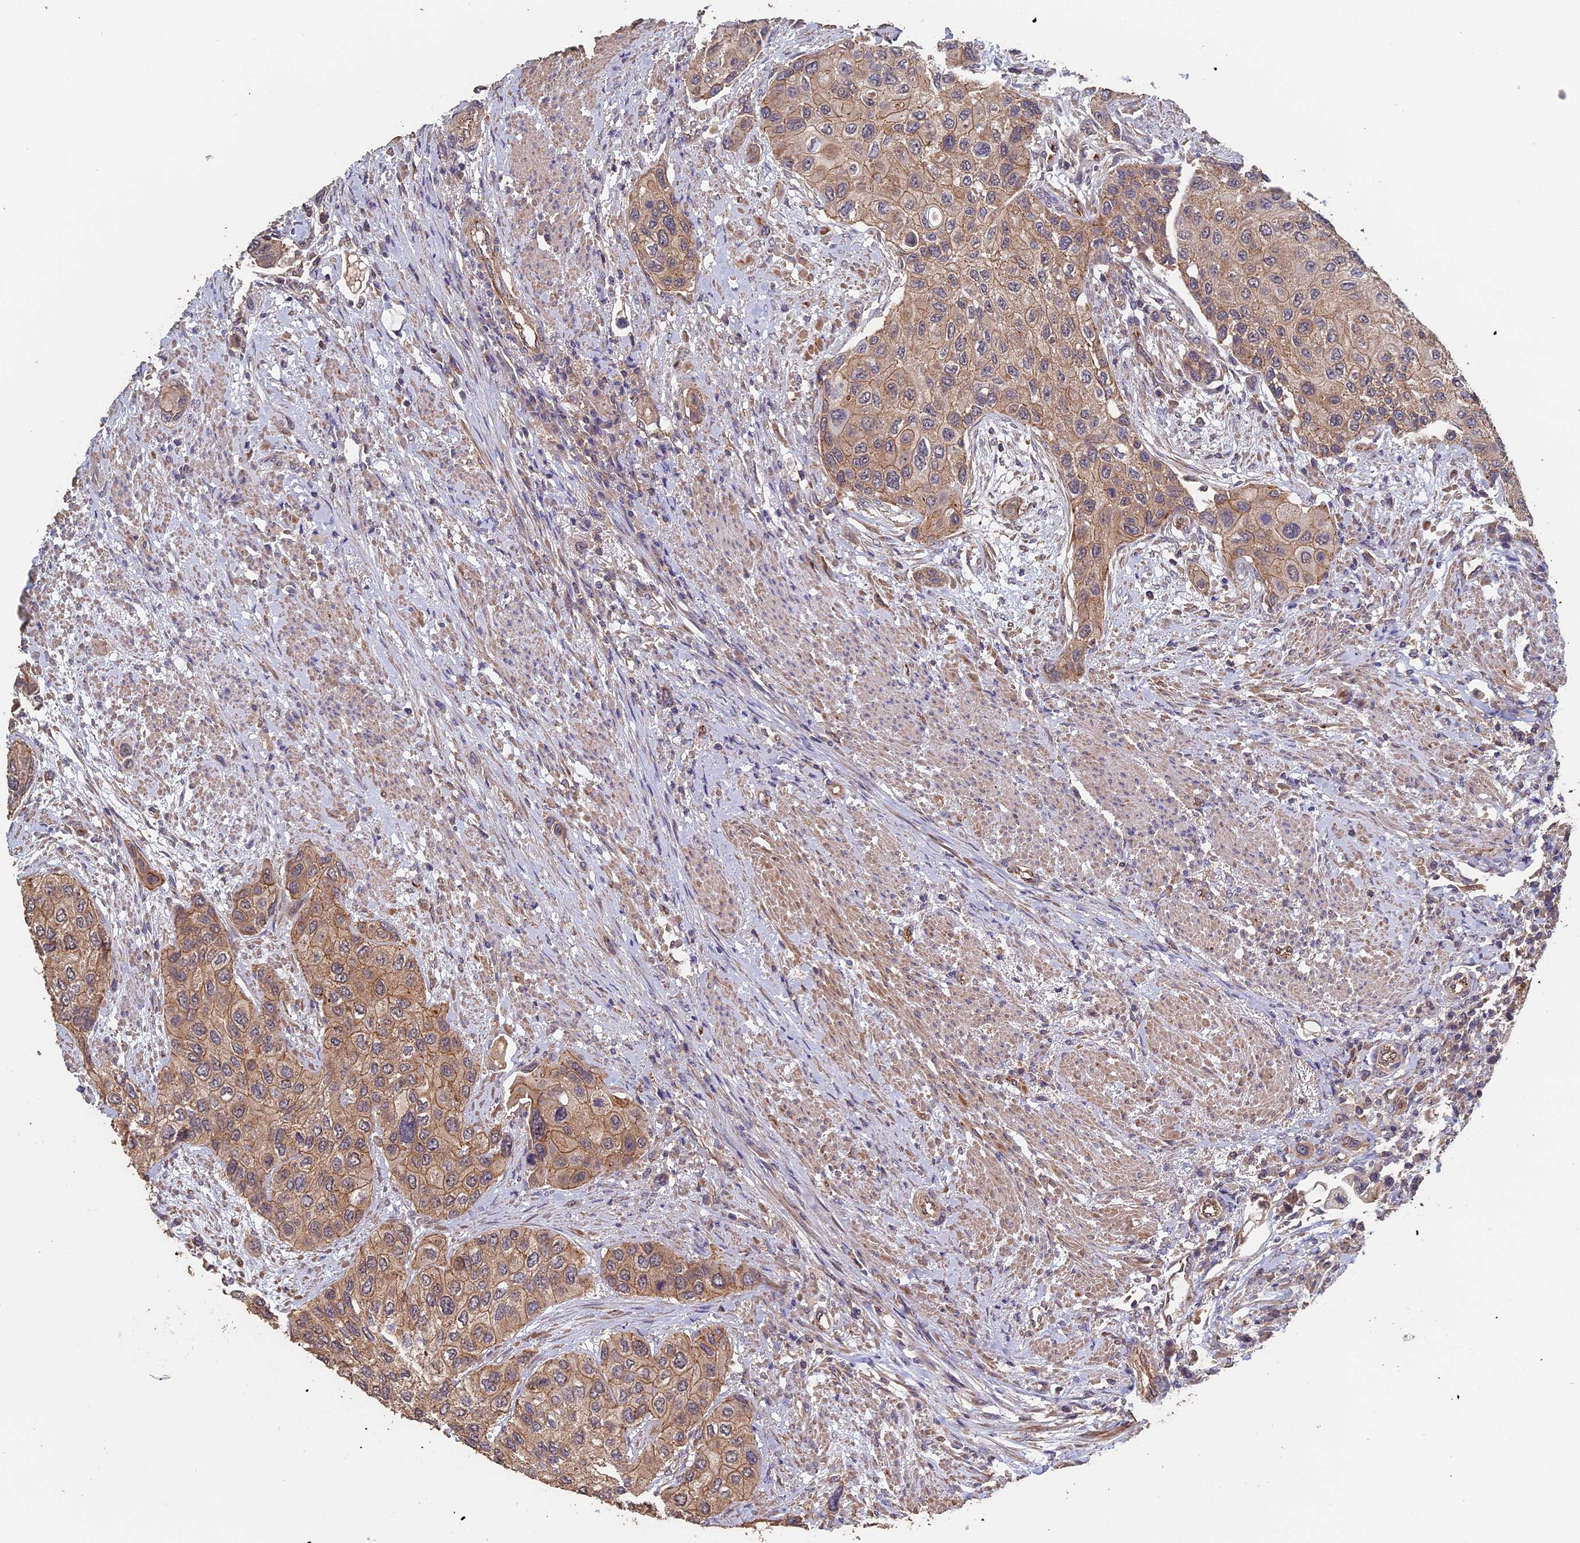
{"staining": {"intensity": "moderate", "quantity": ">75%", "location": "cytoplasmic/membranous"}, "tissue": "urothelial cancer", "cell_type": "Tumor cells", "image_type": "cancer", "snomed": [{"axis": "morphology", "description": "Urothelial carcinoma, High grade"}, {"axis": "topography", "description": "Urinary bladder"}], "caption": "Human urothelial cancer stained for a protein (brown) reveals moderate cytoplasmic/membranous positive positivity in about >75% of tumor cells.", "gene": "PIGQ", "patient": {"sex": "female", "age": 56}}